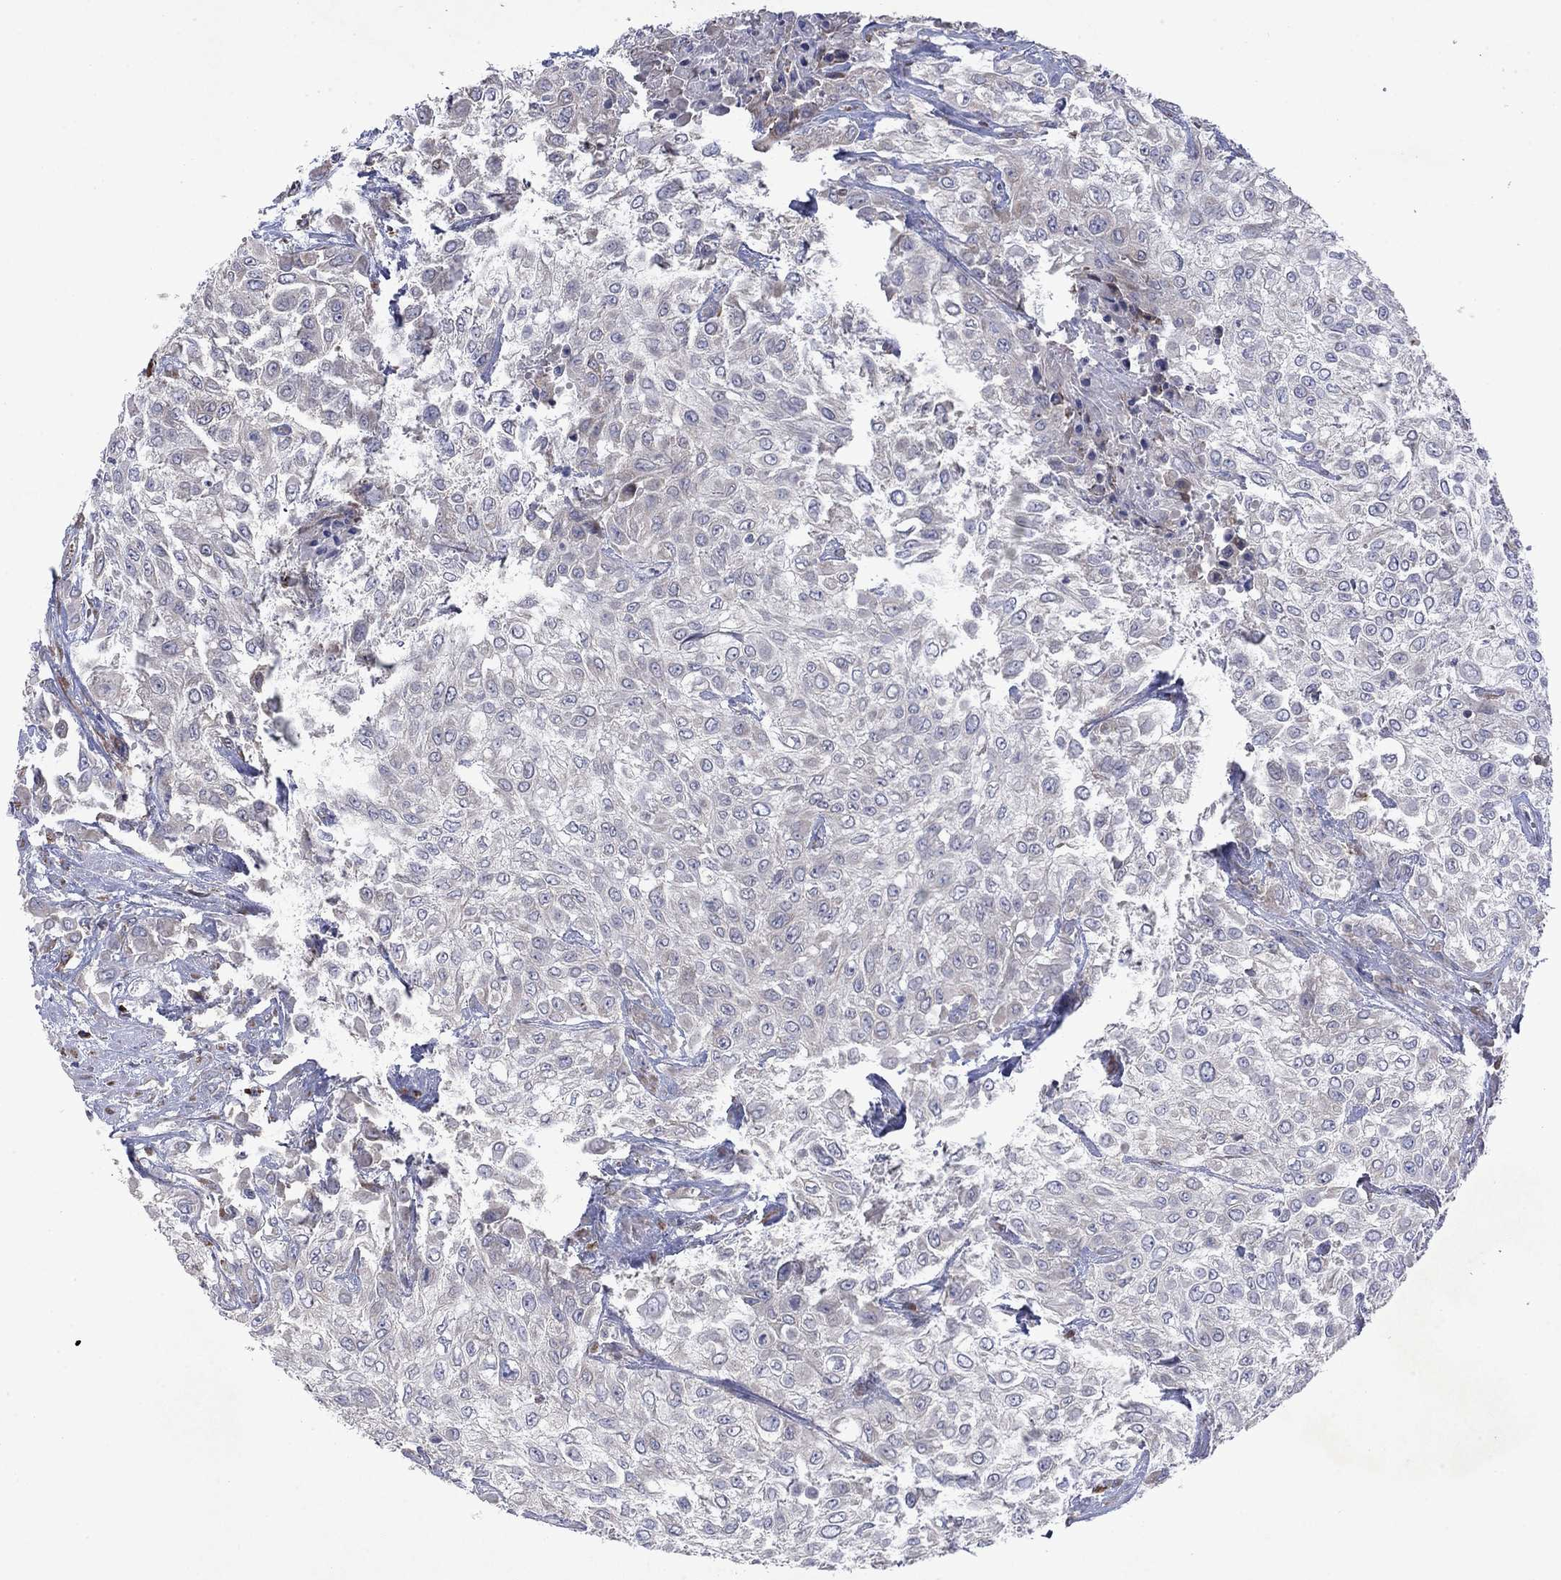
{"staining": {"intensity": "negative", "quantity": "none", "location": "none"}, "tissue": "urothelial cancer", "cell_type": "Tumor cells", "image_type": "cancer", "snomed": [{"axis": "morphology", "description": "Urothelial carcinoma, High grade"}, {"axis": "topography", "description": "Urinary bladder"}], "caption": "Immunohistochemistry (IHC) of urothelial cancer displays no expression in tumor cells. (DAB immunohistochemistry (IHC) with hematoxylin counter stain).", "gene": "TMEM97", "patient": {"sex": "male", "age": 57}}